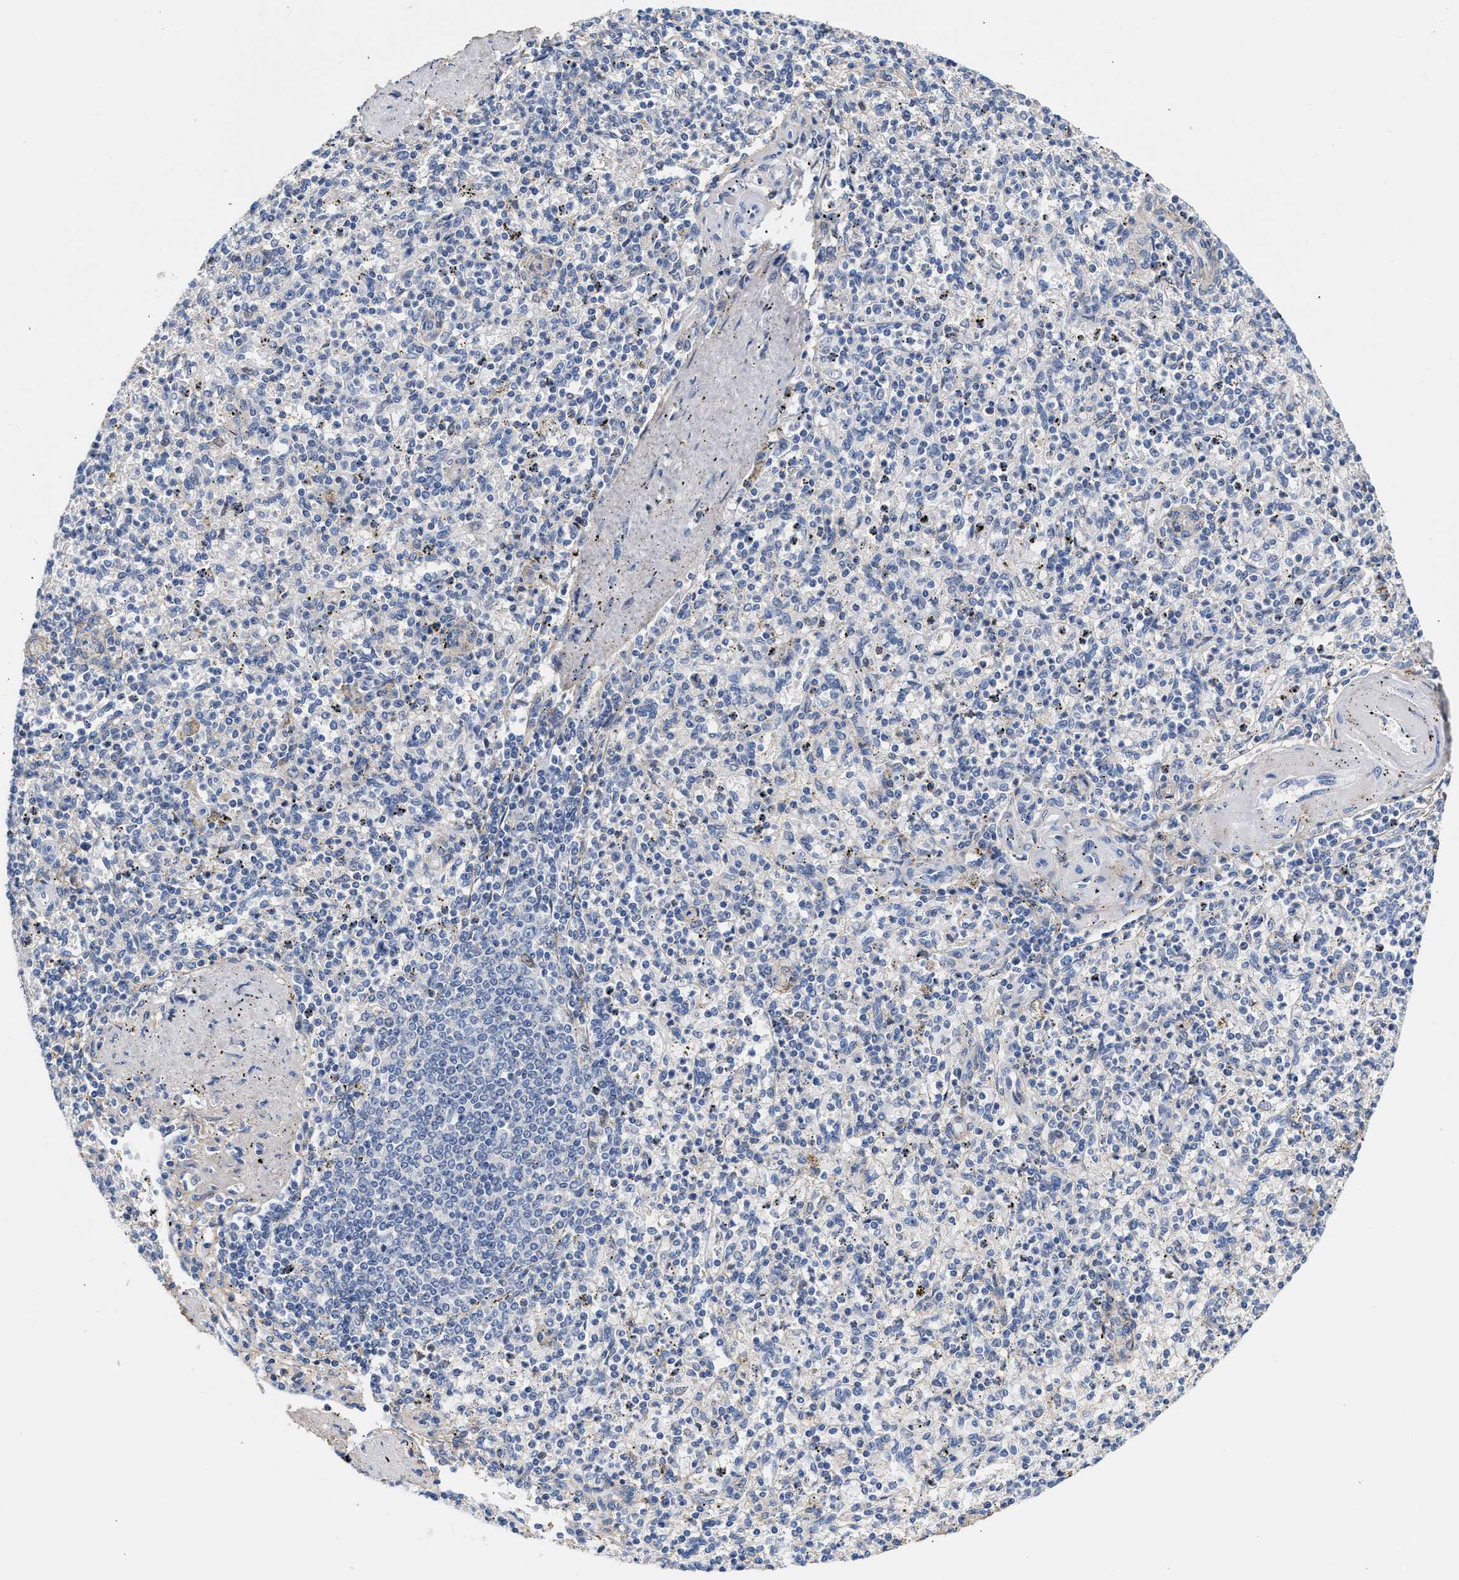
{"staining": {"intensity": "negative", "quantity": "none", "location": "none"}, "tissue": "spleen", "cell_type": "Cells in red pulp", "image_type": "normal", "snomed": [{"axis": "morphology", "description": "Normal tissue, NOS"}, {"axis": "topography", "description": "Spleen"}], "caption": "High power microscopy image of an IHC photomicrograph of benign spleen, revealing no significant positivity in cells in red pulp. The staining is performed using DAB brown chromogen with nuclei counter-stained in using hematoxylin.", "gene": "ACTL7B", "patient": {"sex": "male", "age": 72}}